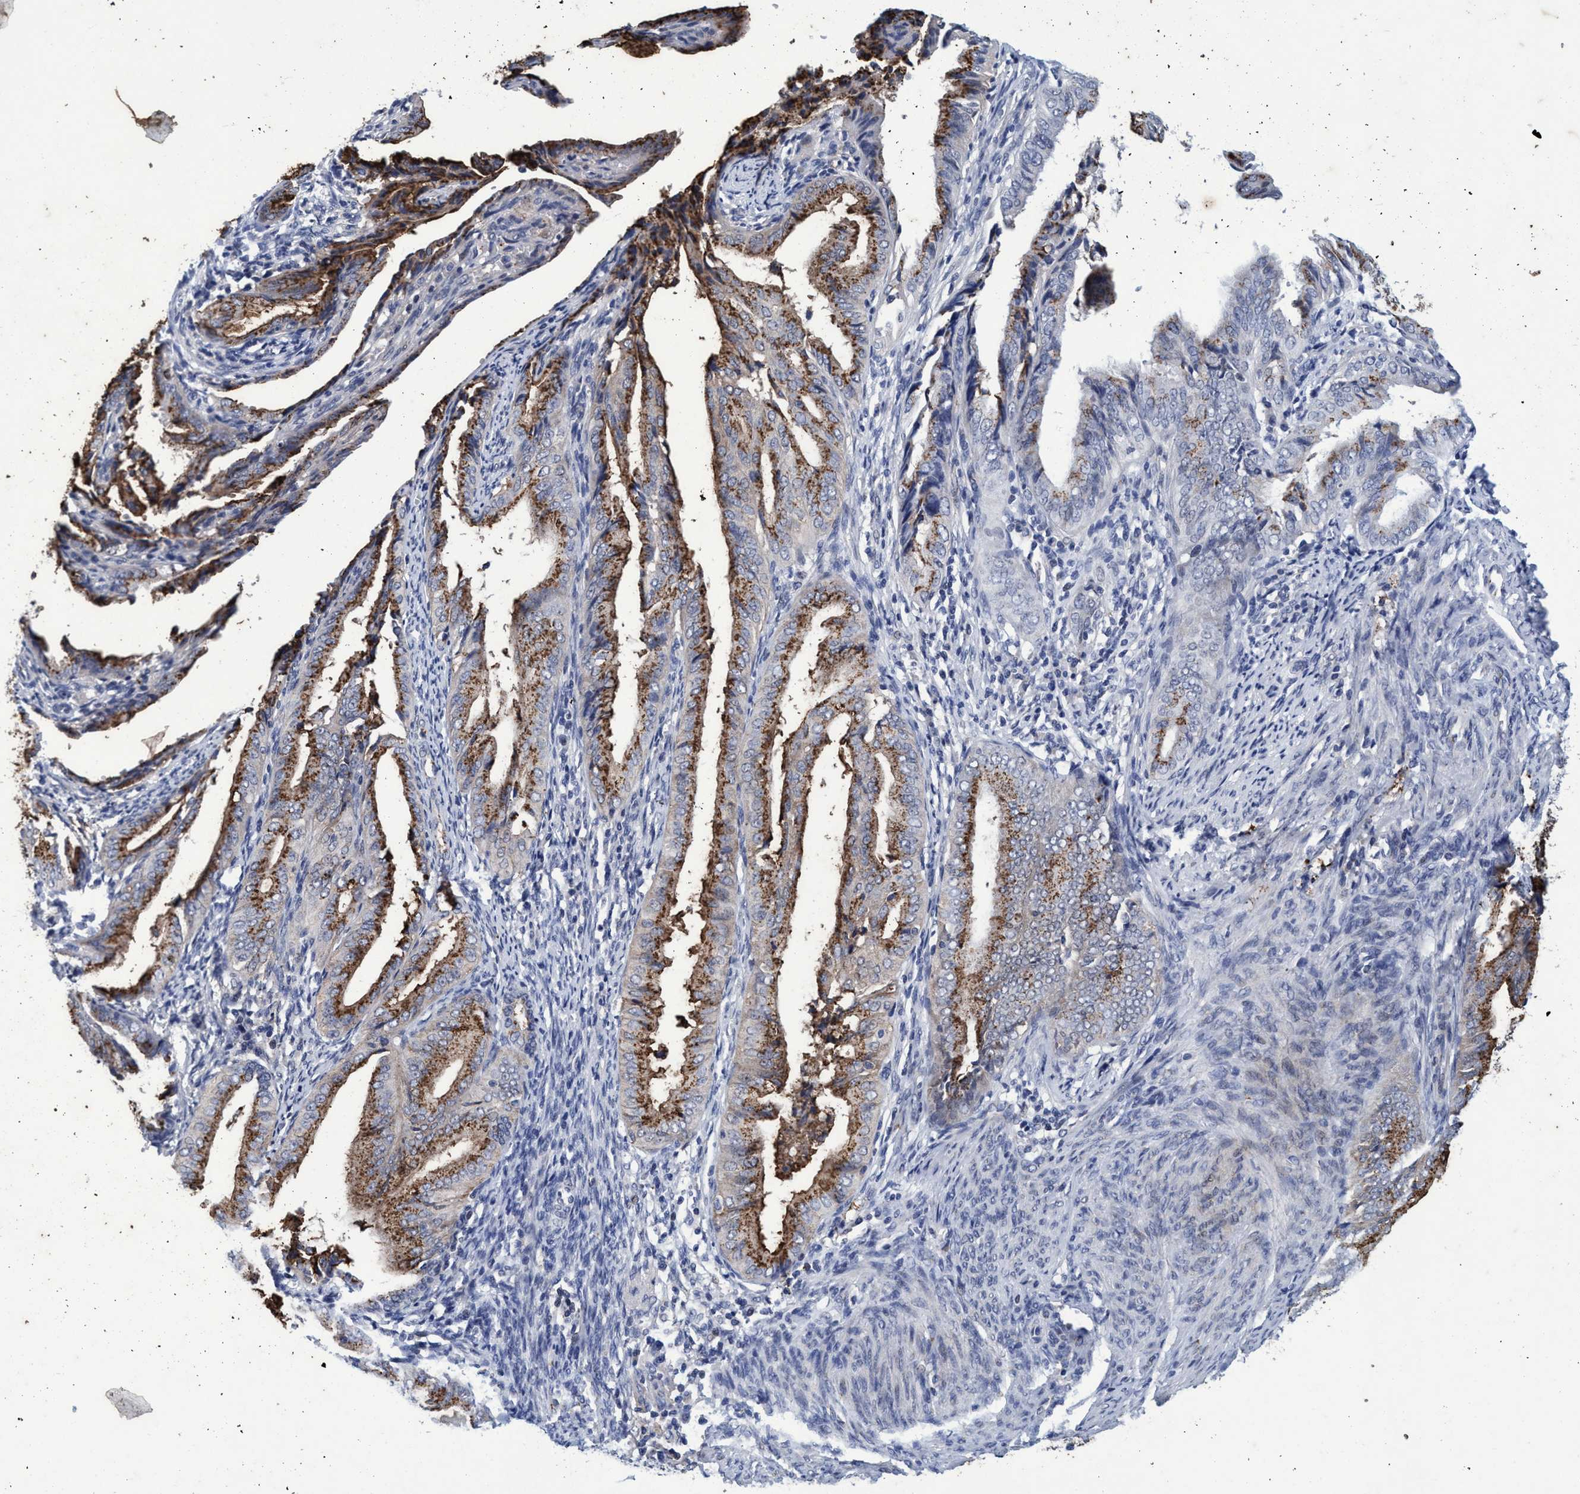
{"staining": {"intensity": "moderate", "quantity": ">75%", "location": "cytoplasmic/membranous"}, "tissue": "endometrial cancer", "cell_type": "Tumor cells", "image_type": "cancer", "snomed": [{"axis": "morphology", "description": "Adenocarcinoma, NOS"}, {"axis": "topography", "description": "Endometrium"}], "caption": "A medium amount of moderate cytoplasmic/membranous staining is appreciated in about >75% of tumor cells in endometrial cancer tissue.", "gene": "GRB14", "patient": {"sex": "female", "age": 58}}